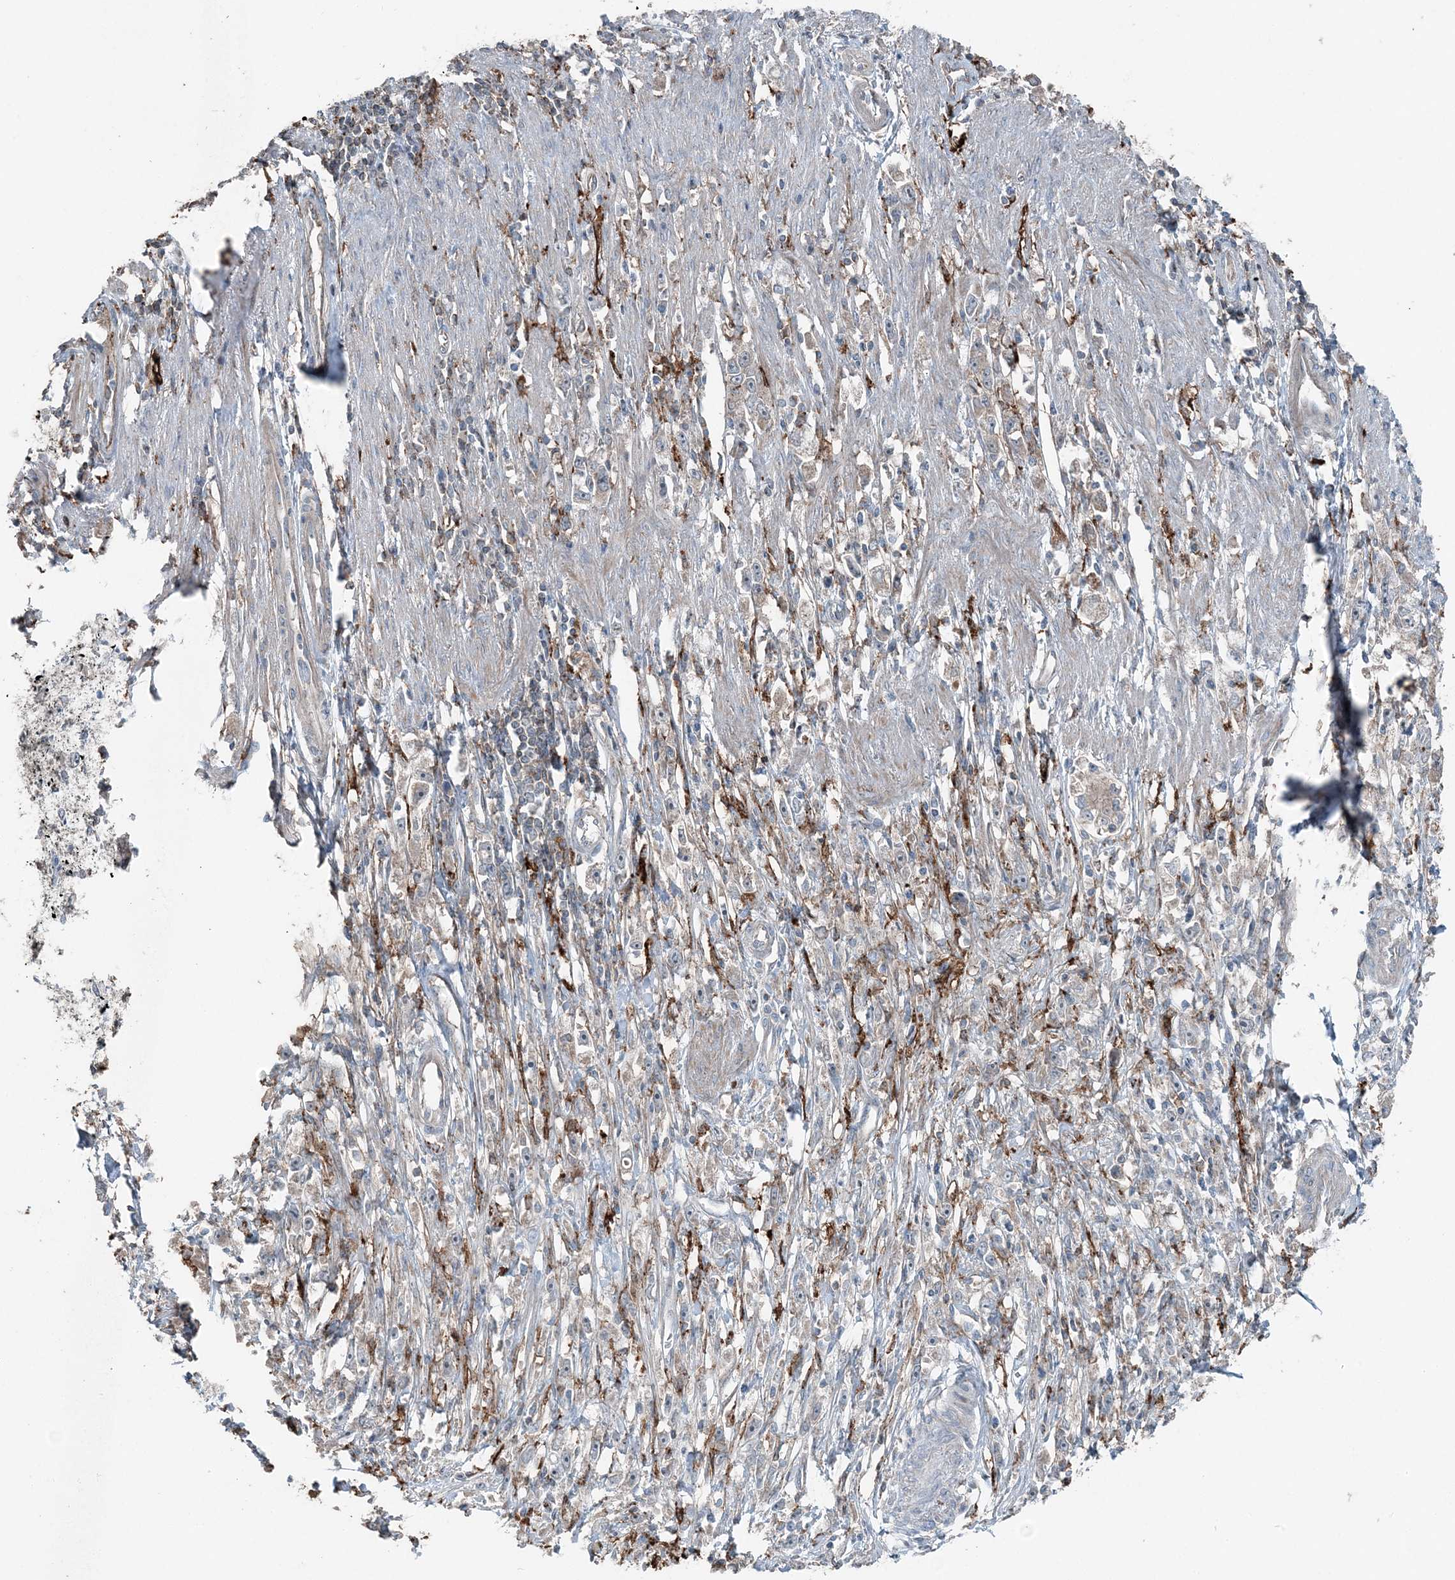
{"staining": {"intensity": "negative", "quantity": "none", "location": "none"}, "tissue": "stomach cancer", "cell_type": "Tumor cells", "image_type": "cancer", "snomed": [{"axis": "morphology", "description": "Adenocarcinoma, NOS"}, {"axis": "topography", "description": "Stomach"}], "caption": "Immunohistochemistry (IHC) of adenocarcinoma (stomach) demonstrates no staining in tumor cells.", "gene": "KY", "patient": {"sex": "female", "age": 59}}